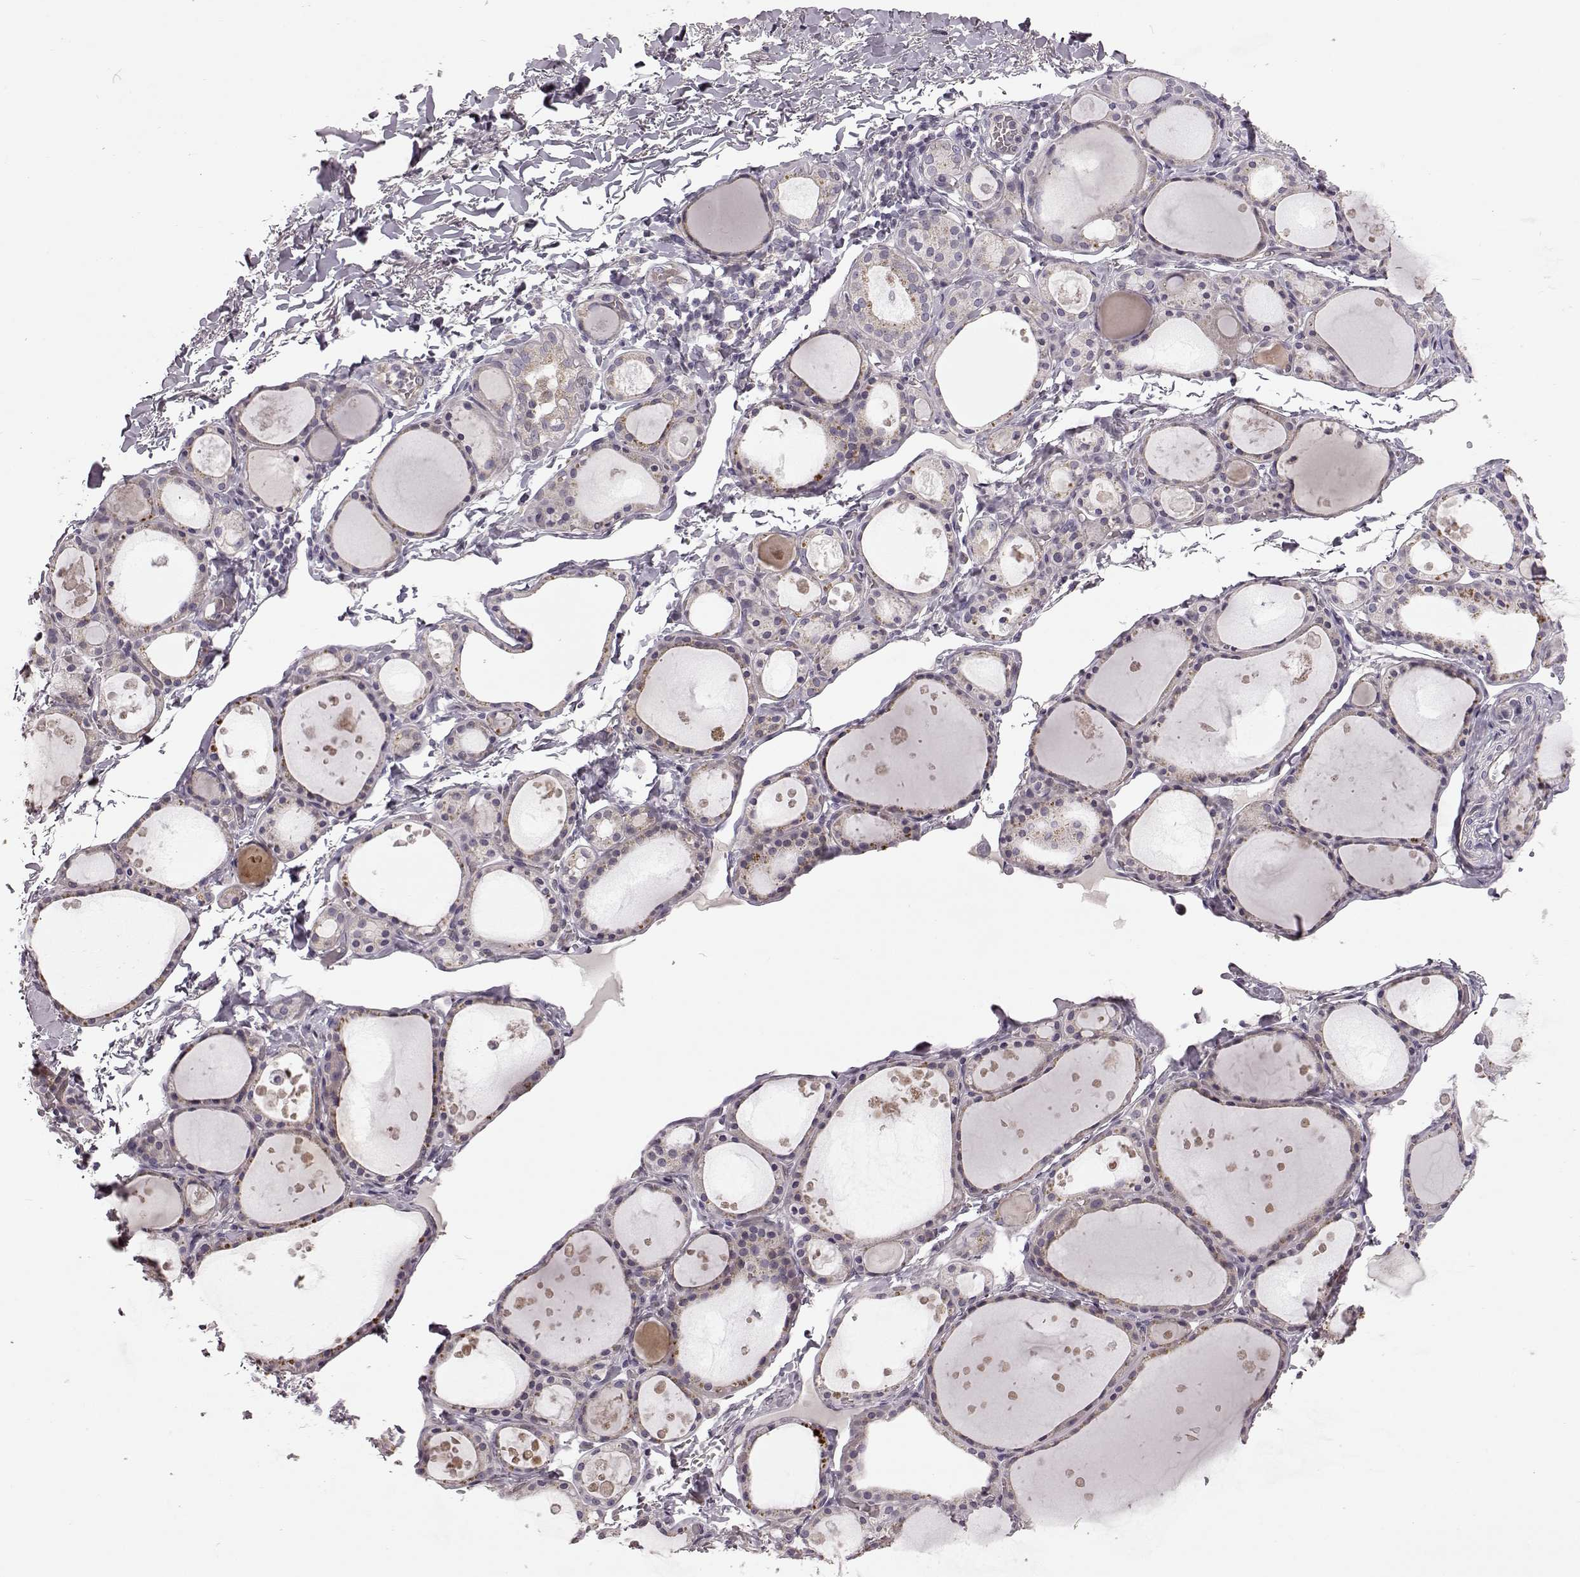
{"staining": {"intensity": "weak", "quantity": "<25%", "location": "cytoplasmic/membranous"}, "tissue": "thyroid gland", "cell_type": "Glandular cells", "image_type": "normal", "snomed": [{"axis": "morphology", "description": "Normal tissue, NOS"}, {"axis": "topography", "description": "Thyroid gland"}], "caption": "This is an immunohistochemistry micrograph of benign human thyroid gland. There is no expression in glandular cells.", "gene": "B3GNT6", "patient": {"sex": "male", "age": 68}}